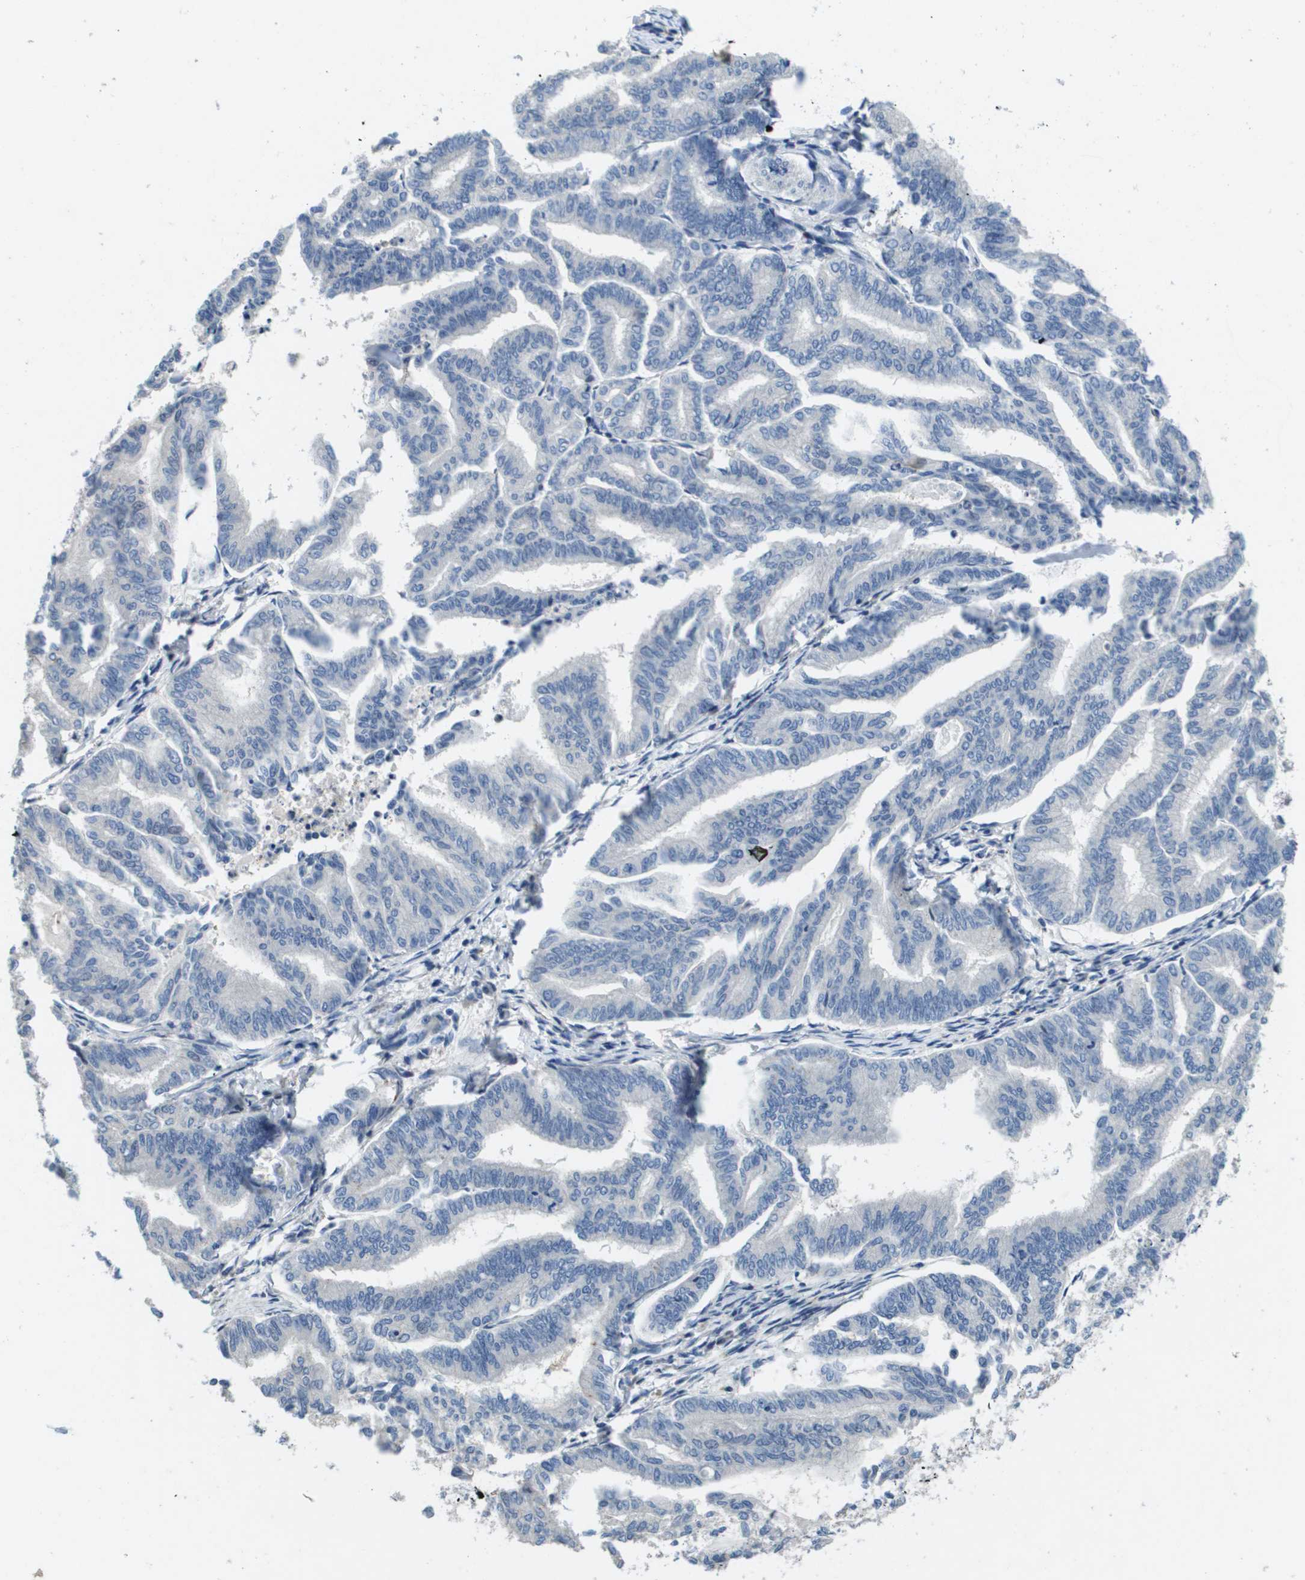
{"staining": {"intensity": "negative", "quantity": "none", "location": "none"}, "tissue": "endometrial cancer", "cell_type": "Tumor cells", "image_type": "cancer", "snomed": [{"axis": "morphology", "description": "Adenocarcinoma, NOS"}, {"axis": "topography", "description": "Endometrium"}], "caption": "The IHC histopathology image has no significant expression in tumor cells of endometrial adenocarcinoma tissue.", "gene": "SCN4B", "patient": {"sex": "female", "age": 79}}